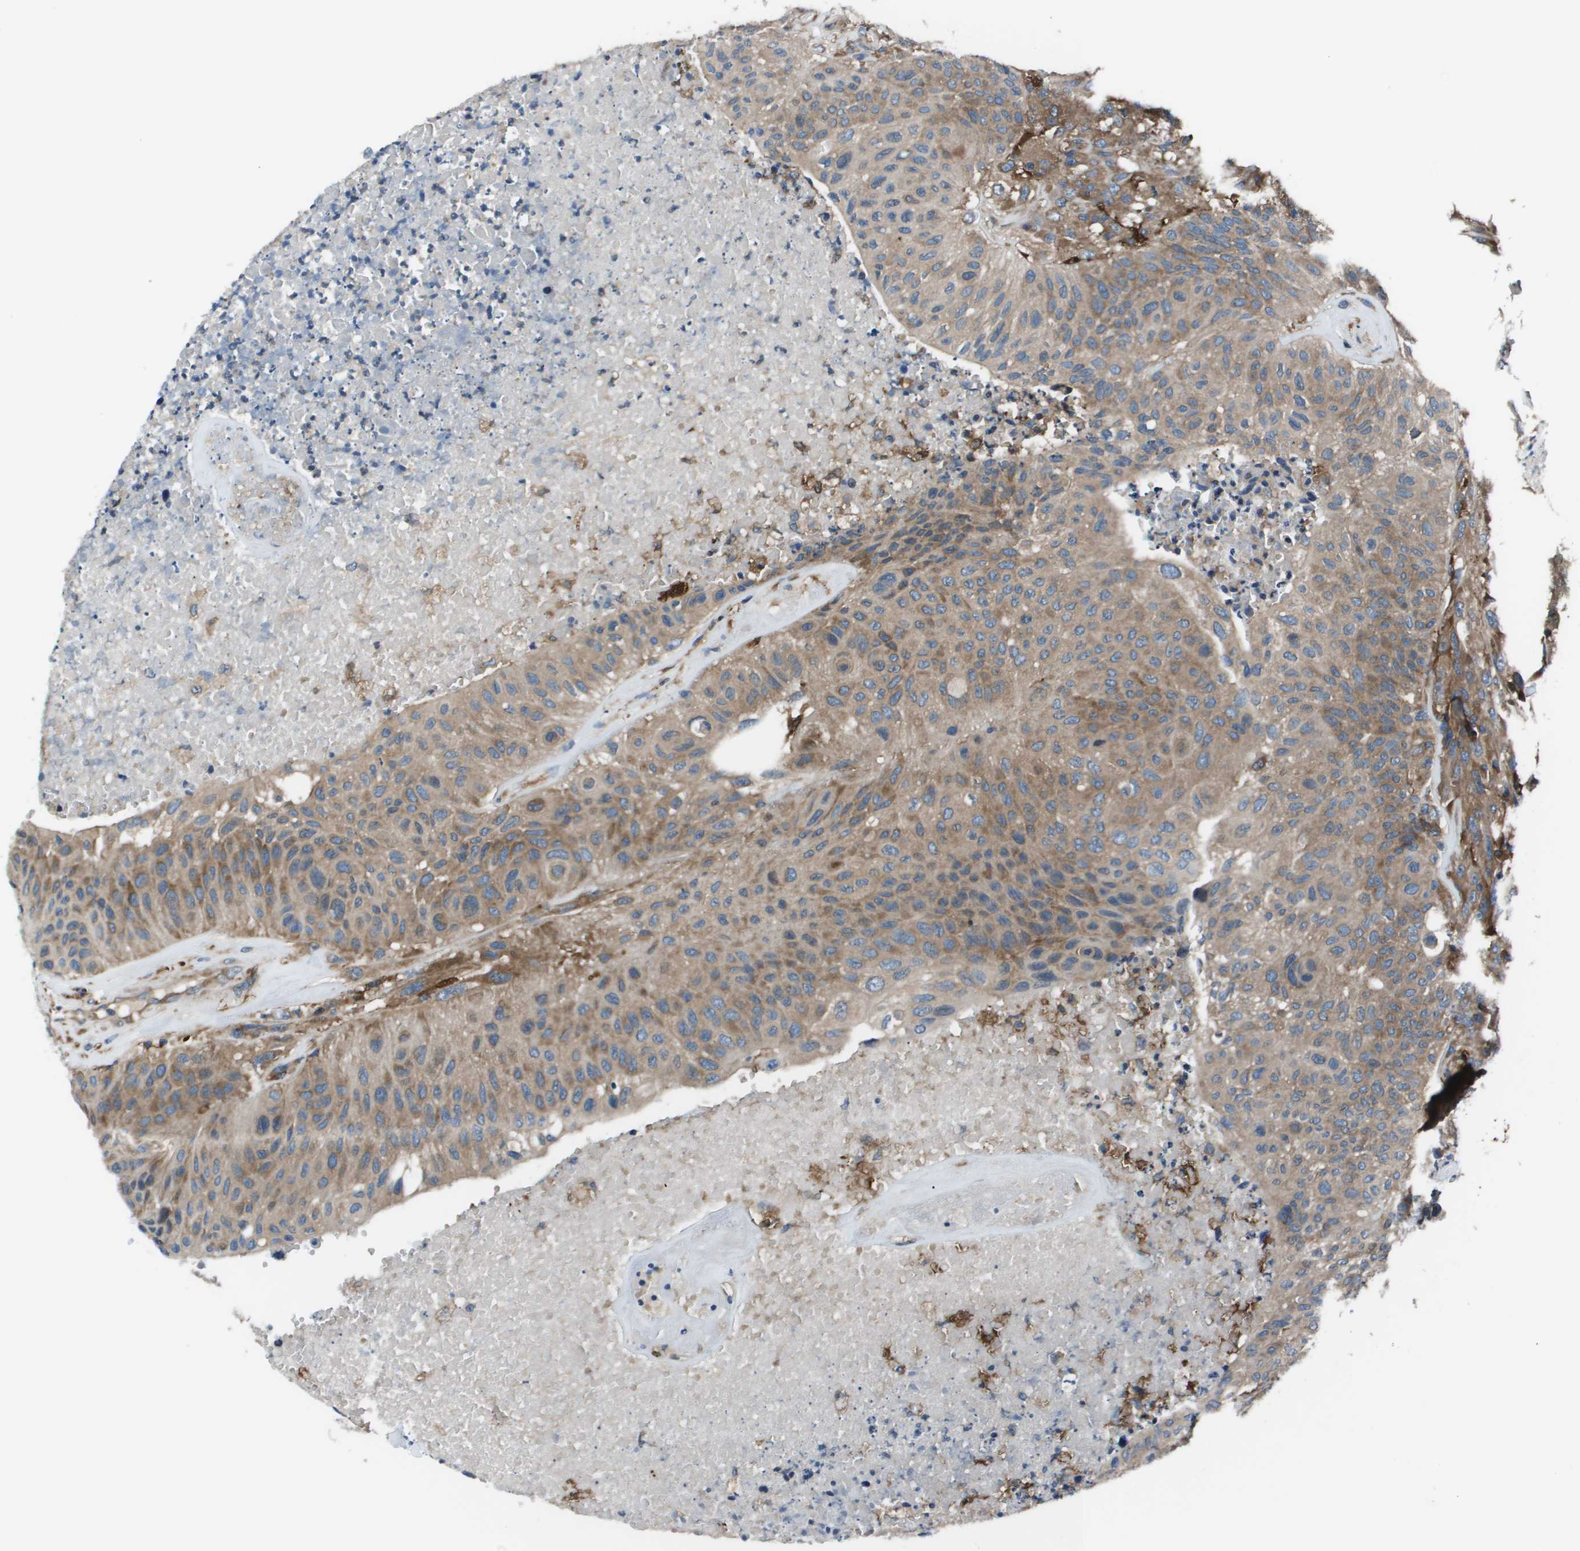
{"staining": {"intensity": "moderate", "quantity": ">75%", "location": "cytoplasmic/membranous"}, "tissue": "urothelial cancer", "cell_type": "Tumor cells", "image_type": "cancer", "snomed": [{"axis": "morphology", "description": "Urothelial carcinoma, High grade"}, {"axis": "topography", "description": "Urinary bladder"}], "caption": "A histopathology image of urothelial cancer stained for a protein displays moderate cytoplasmic/membranous brown staining in tumor cells.", "gene": "EIF3B", "patient": {"sex": "male", "age": 66}}